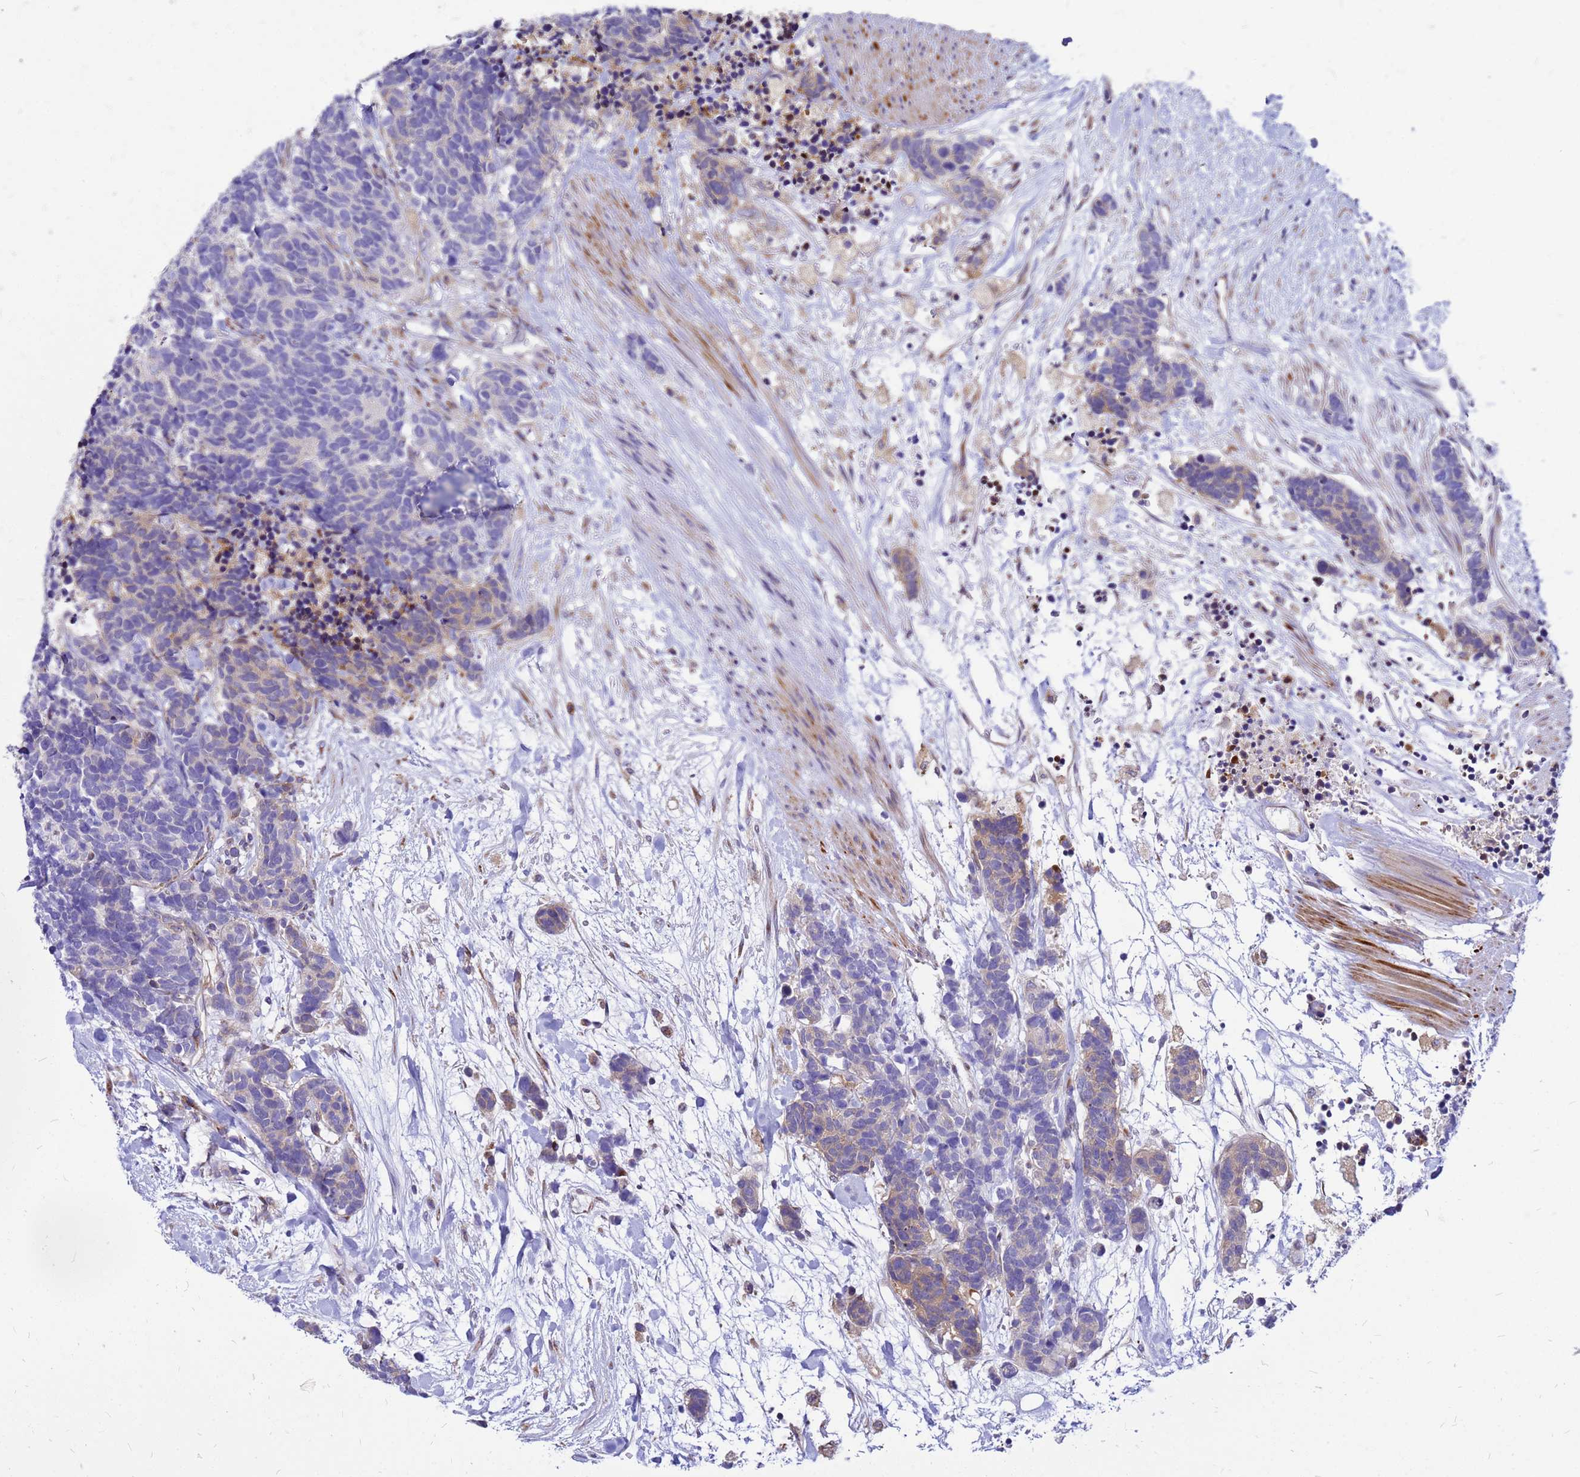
{"staining": {"intensity": "weak", "quantity": "<25%", "location": "cytoplasmic/membranous"}, "tissue": "carcinoid", "cell_type": "Tumor cells", "image_type": "cancer", "snomed": [{"axis": "morphology", "description": "Carcinoma, NOS"}, {"axis": "morphology", "description": "Carcinoid, malignant, NOS"}, {"axis": "topography", "description": "Prostate"}], "caption": "The micrograph displays no significant positivity in tumor cells of carcinoid (malignant).", "gene": "FHIP1A", "patient": {"sex": "male", "age": 57}}